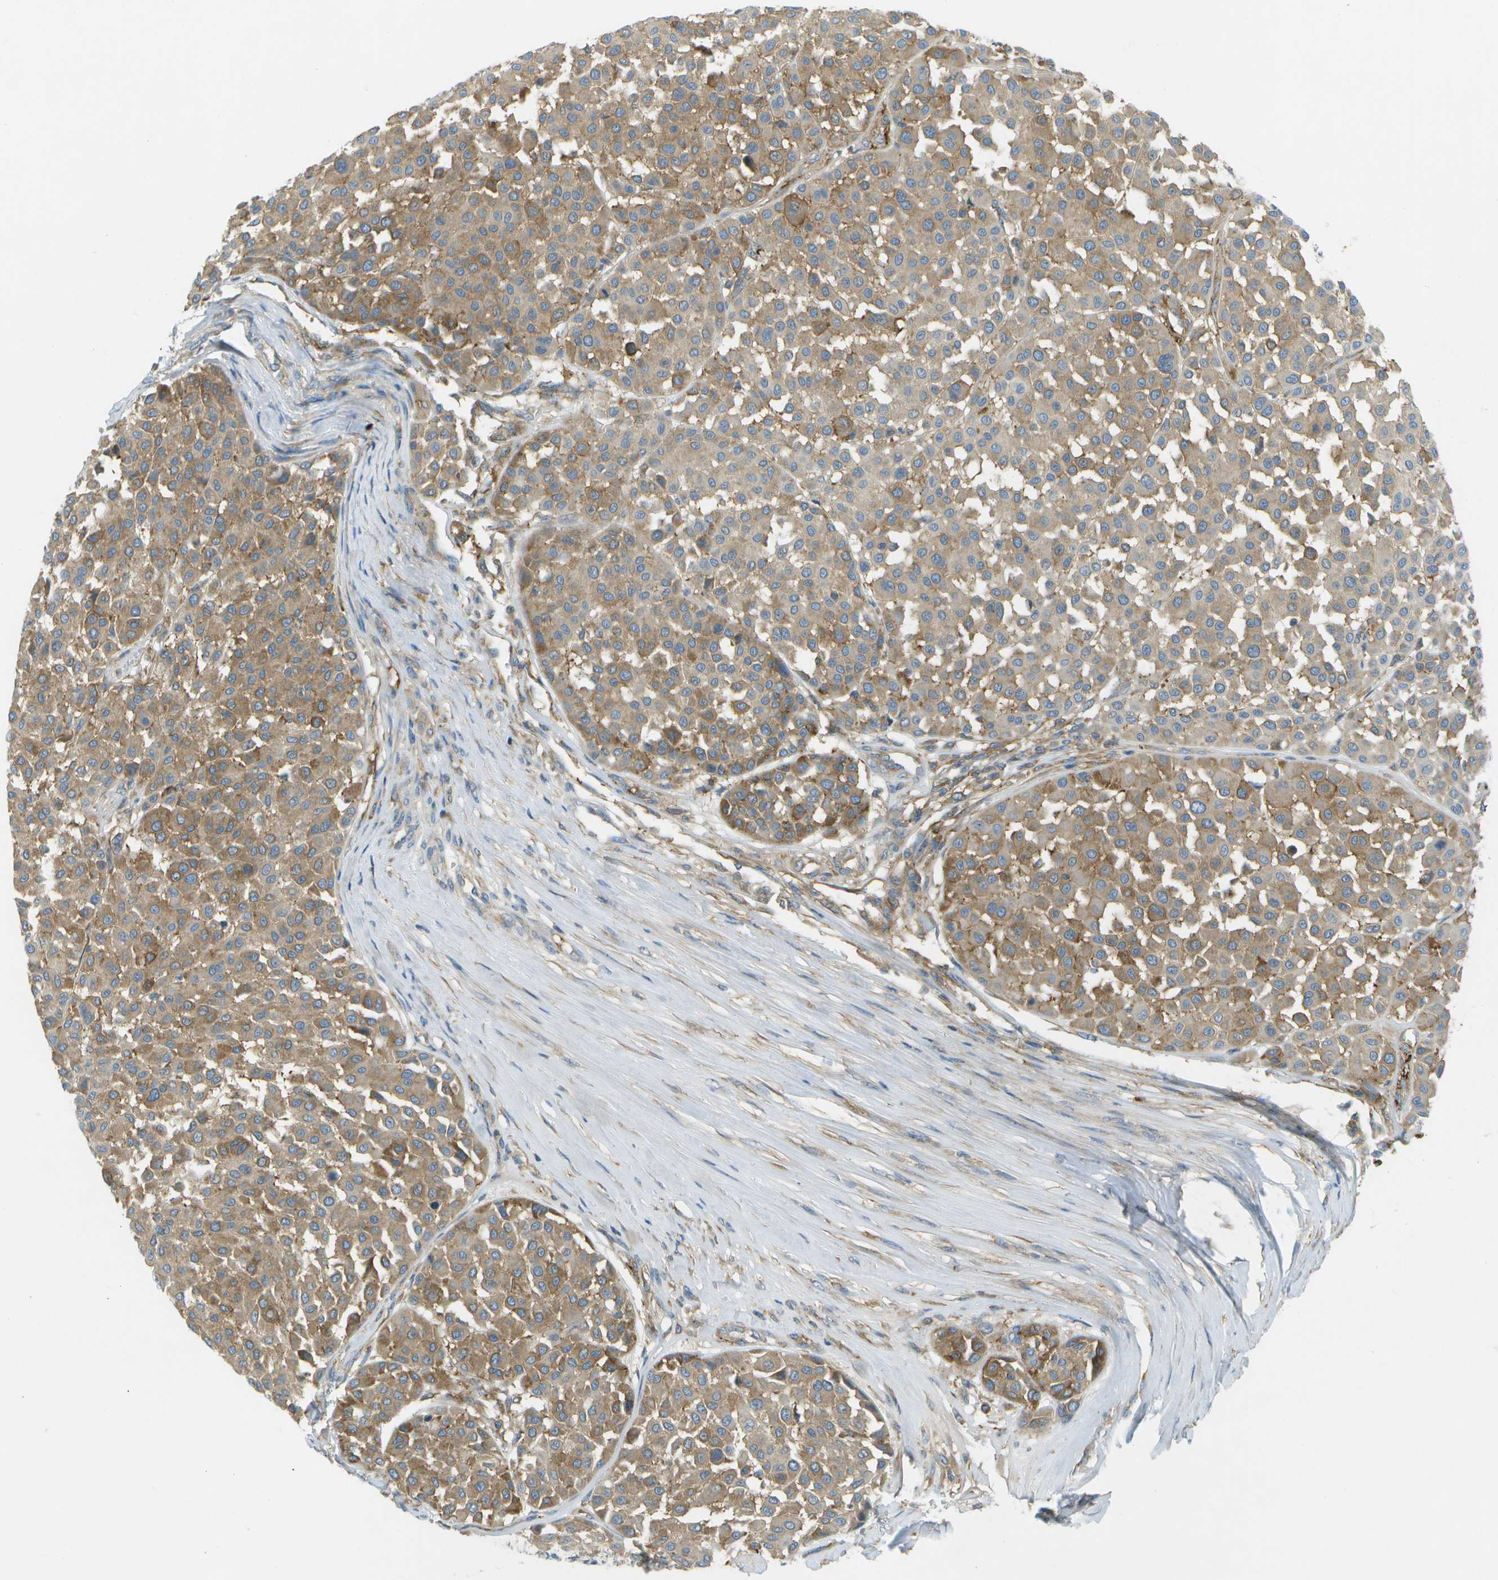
{"staining": {"intensity": "weak", "quantity": ">75%", "location": "cytoplasmic/membranous"}, "tissue": "melanoma", "cell_type": "Tumor cells", "image_type": "cancer", "snomed": [{"axis": "morphology", "description": "Malignant melanoma, Metastatic site"}, {"axis": "topography", "description": "Soft tissue"}], "caption": "Immunohistochemical staining of human malignant melanoma (metastatic site) displays weak cytoplasmic/membranous protein positivity in about >75% of tumor cells.", "gene": "WNK2", "patient": {"sex": "male", "age": 41}}